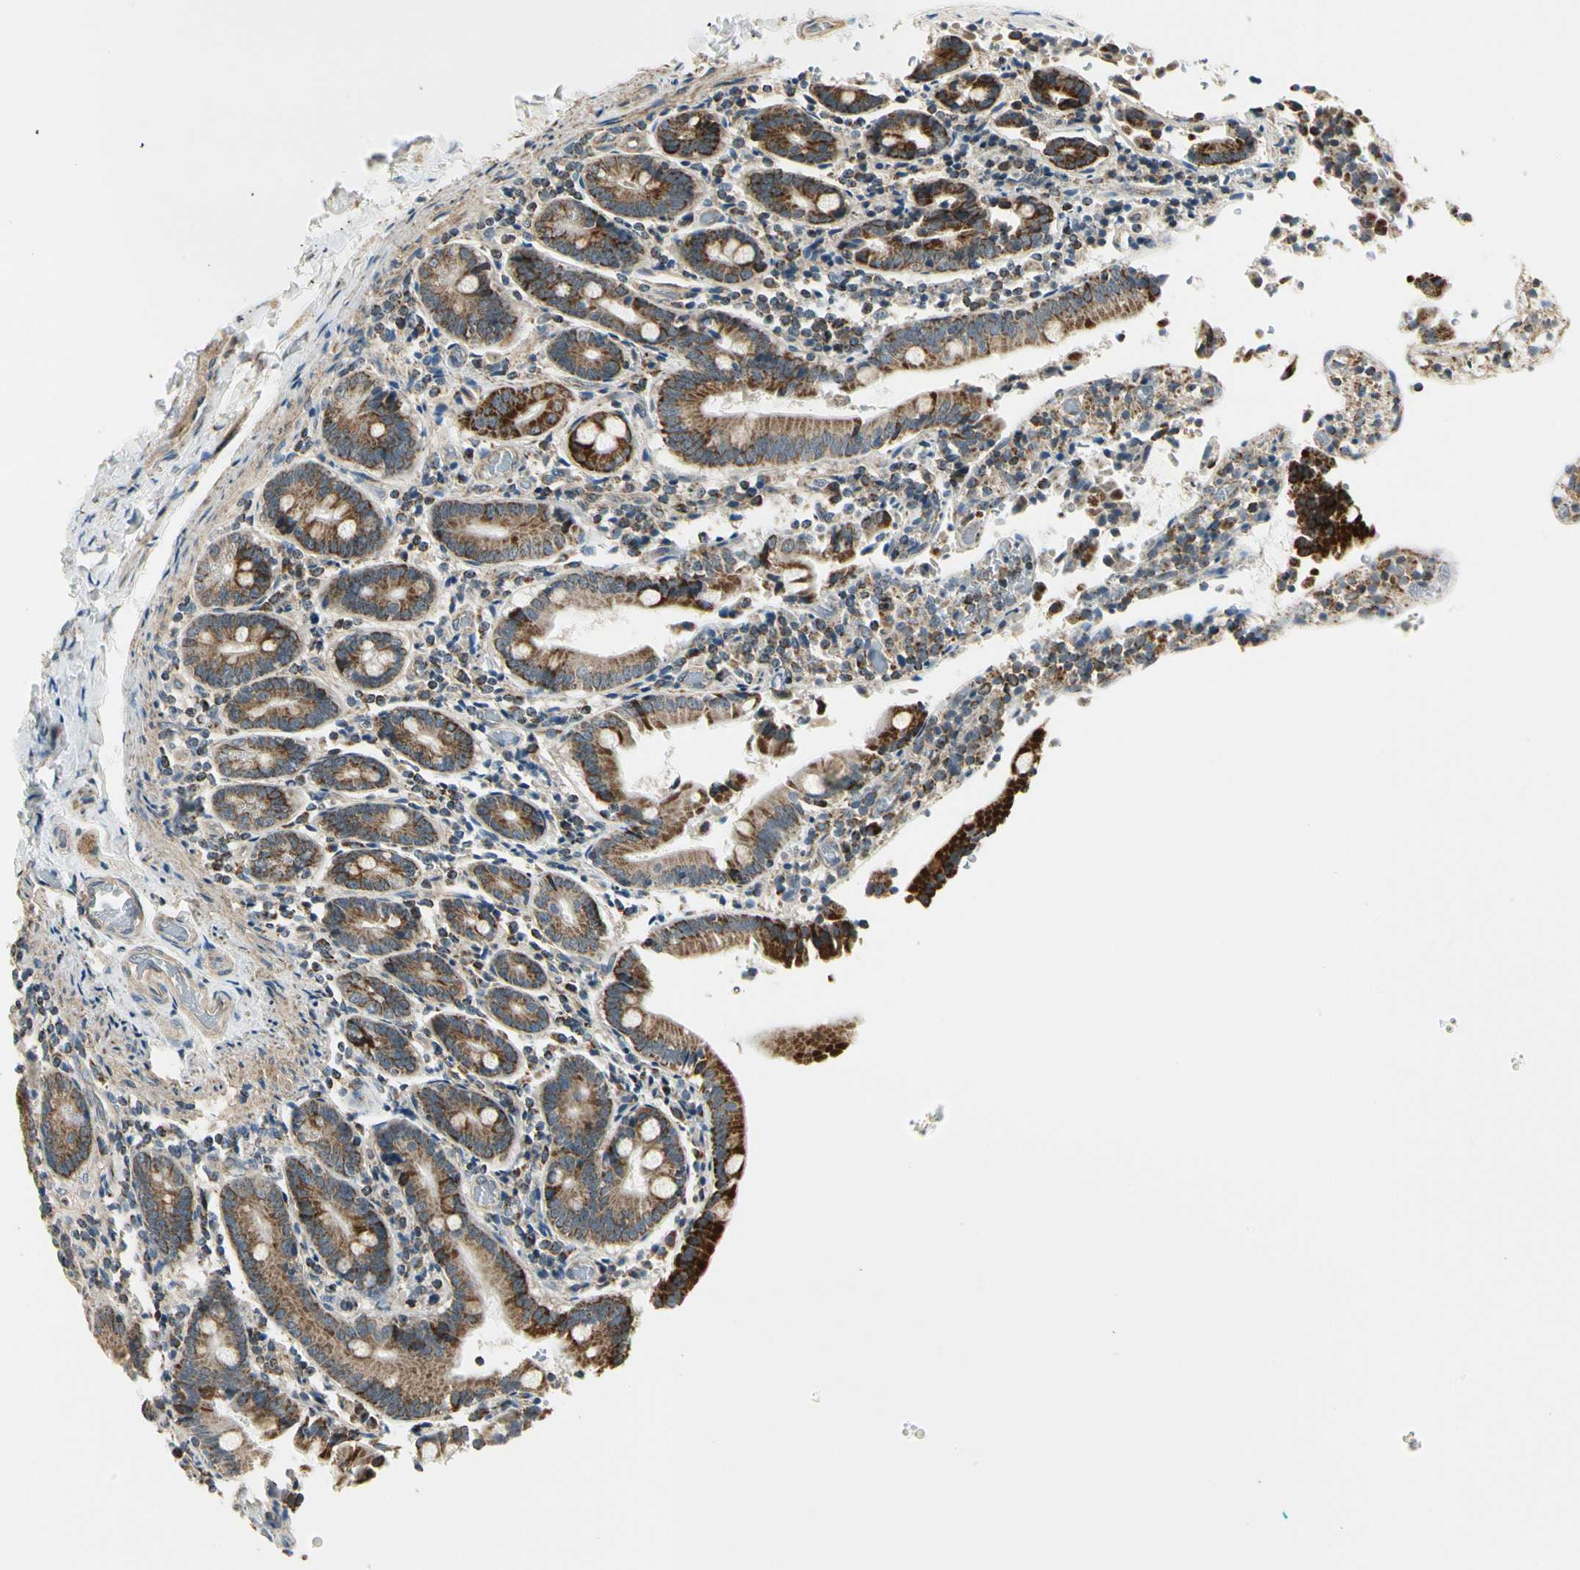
{"staining": {"intensity": "strong", "quantity": ">75%", "location": "cytoplasmic/membranous"}, "tissue": "duodenum", "cell_type": "Glandular cells", "image_type": "normal", "snomed": [{"axis": "morphology", "description": "Normal tissue, NOS"}, {"axis": "topography", "description": "Duodenum"}], "caption": "This is an image of IHC staining of unremarkable duodenum, which shows strong expression in the cytoplasmic/membranous of glandular cells.", "gene": "EPHB3", "patient": {"sex": "female", "age": 53}}